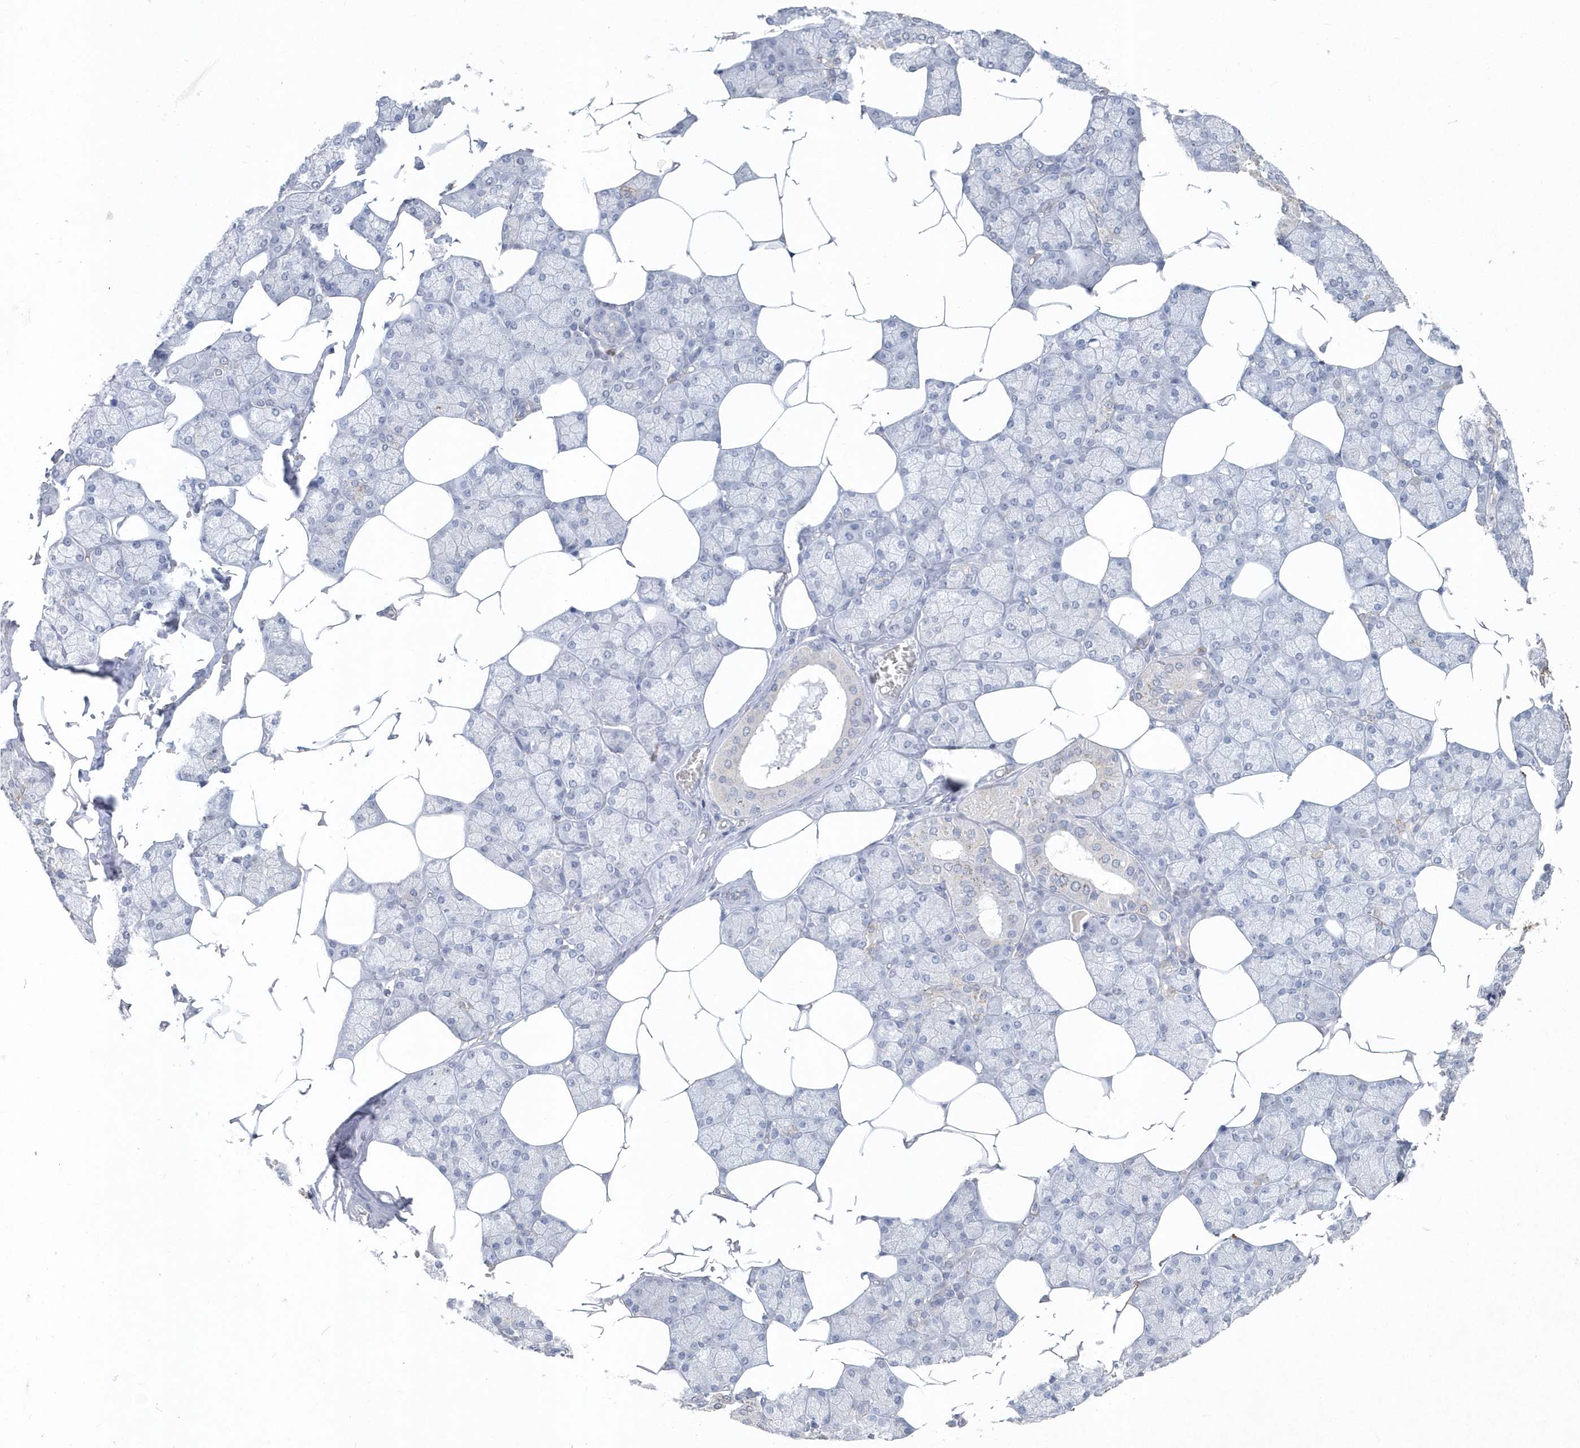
{"staining": {"intensity": "weak", "quantity": "<25%", "location": "cytoplasmic/membranous"}, "tissue": "salivary gland", "cell_type": "Glandular cells", "image_type": "normal", "snomed": [{"axis": "morphology", "description": "Normal tissue, NOS"}, {"axis": "topography", "description": "Salivary gland"}], "caption": "The histopathology image shows no significant positivity in glandular cells of salivary gland.", "gene": "PDCD1", "patient": {"sex": "male", "age": 62}}